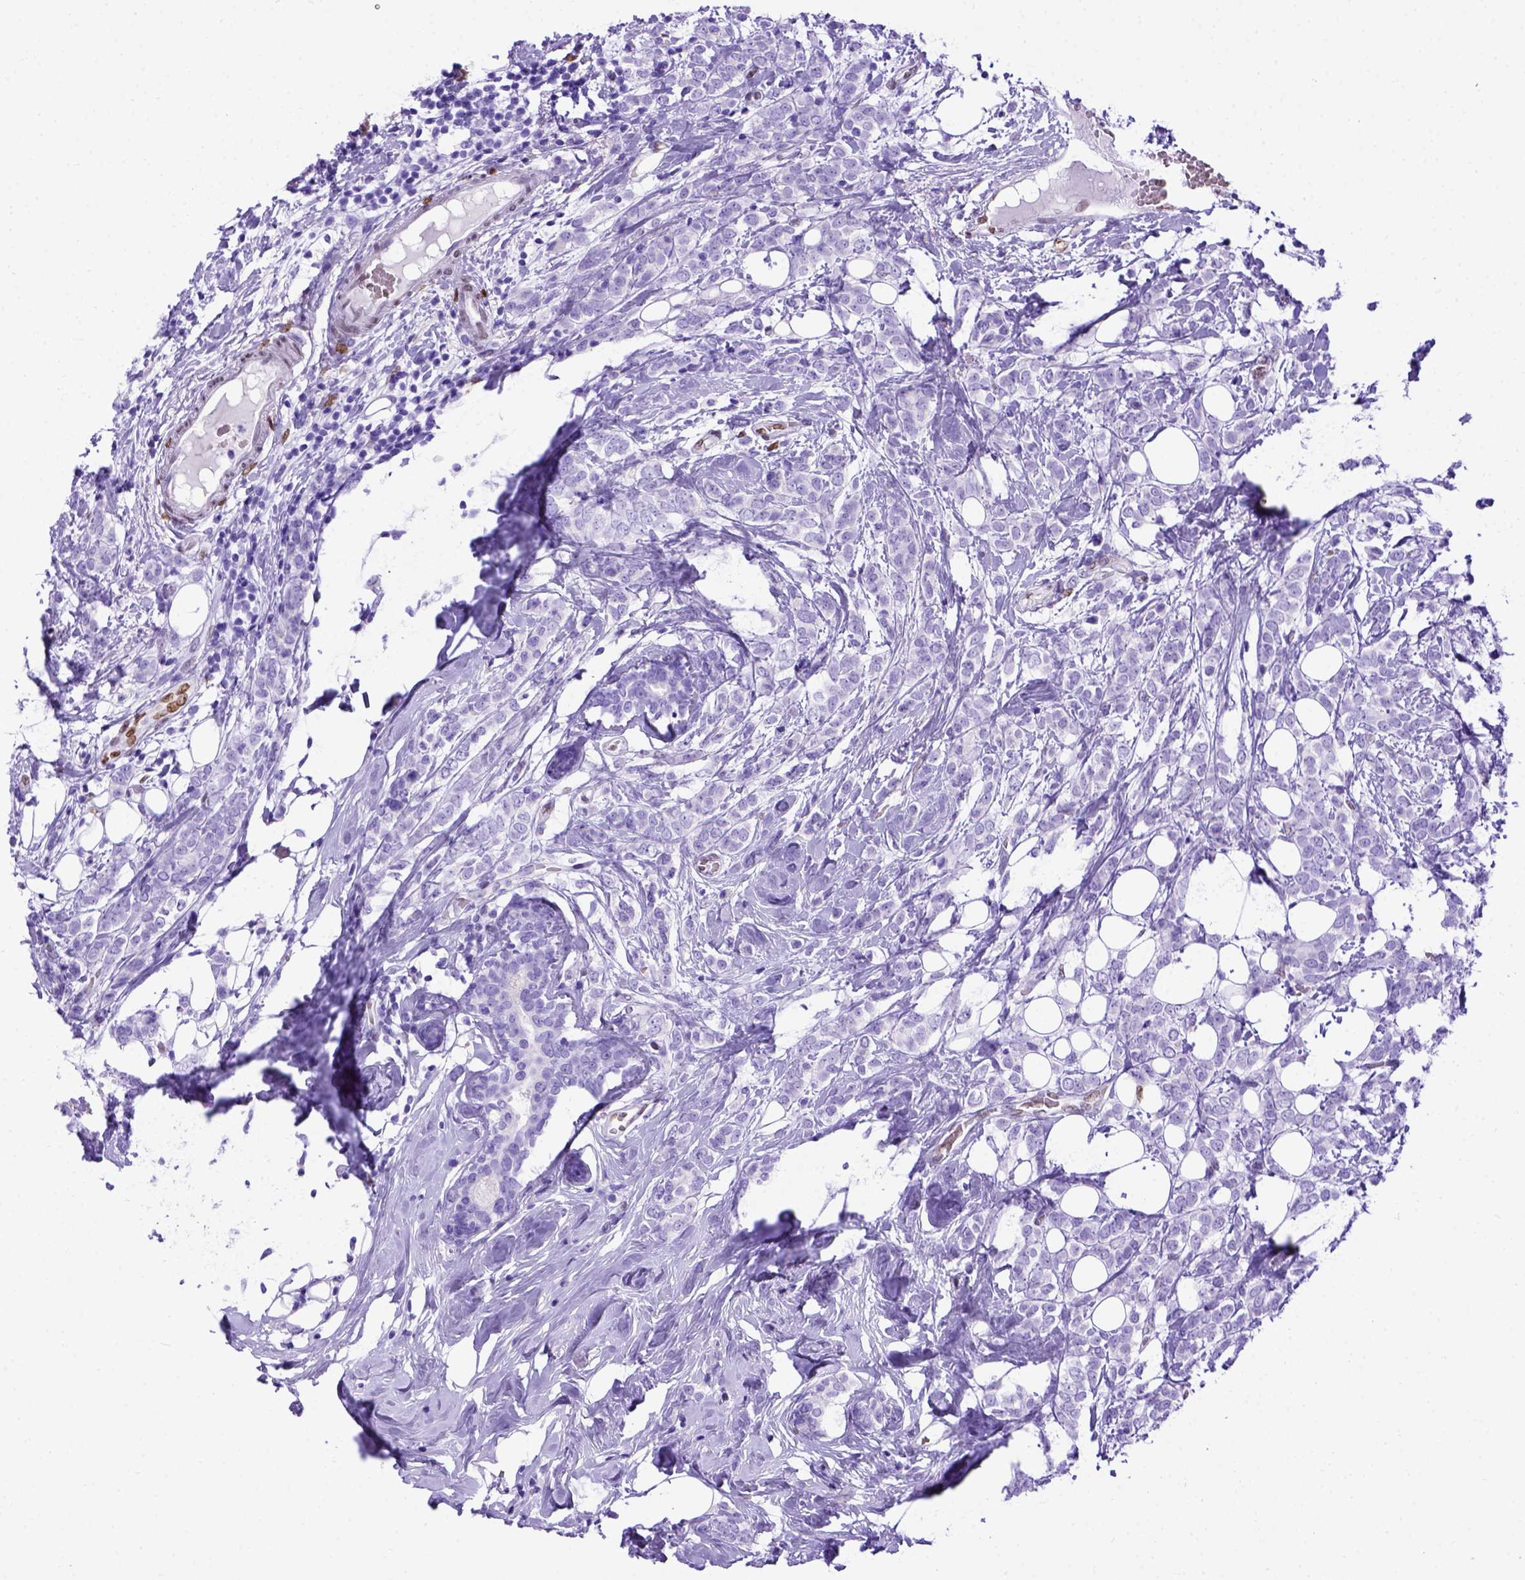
{"staining": {"intensity": "negative", "quantity": "none", "location": "none"}, "tissue": "breast cancer", "cell_type": "Tumor cells", "image_type": "cancer", "snomed": [{"axis": "morphology", "description": "Lobular carcinoma"}, {"axis": "topography", "description": "Breast"}], "caption": "There is no significant staining in tumor cells of breast cancer (lobular carcinoma).", "gene": "MEOX2", "patient": {"sex": "female", "age": 49}}